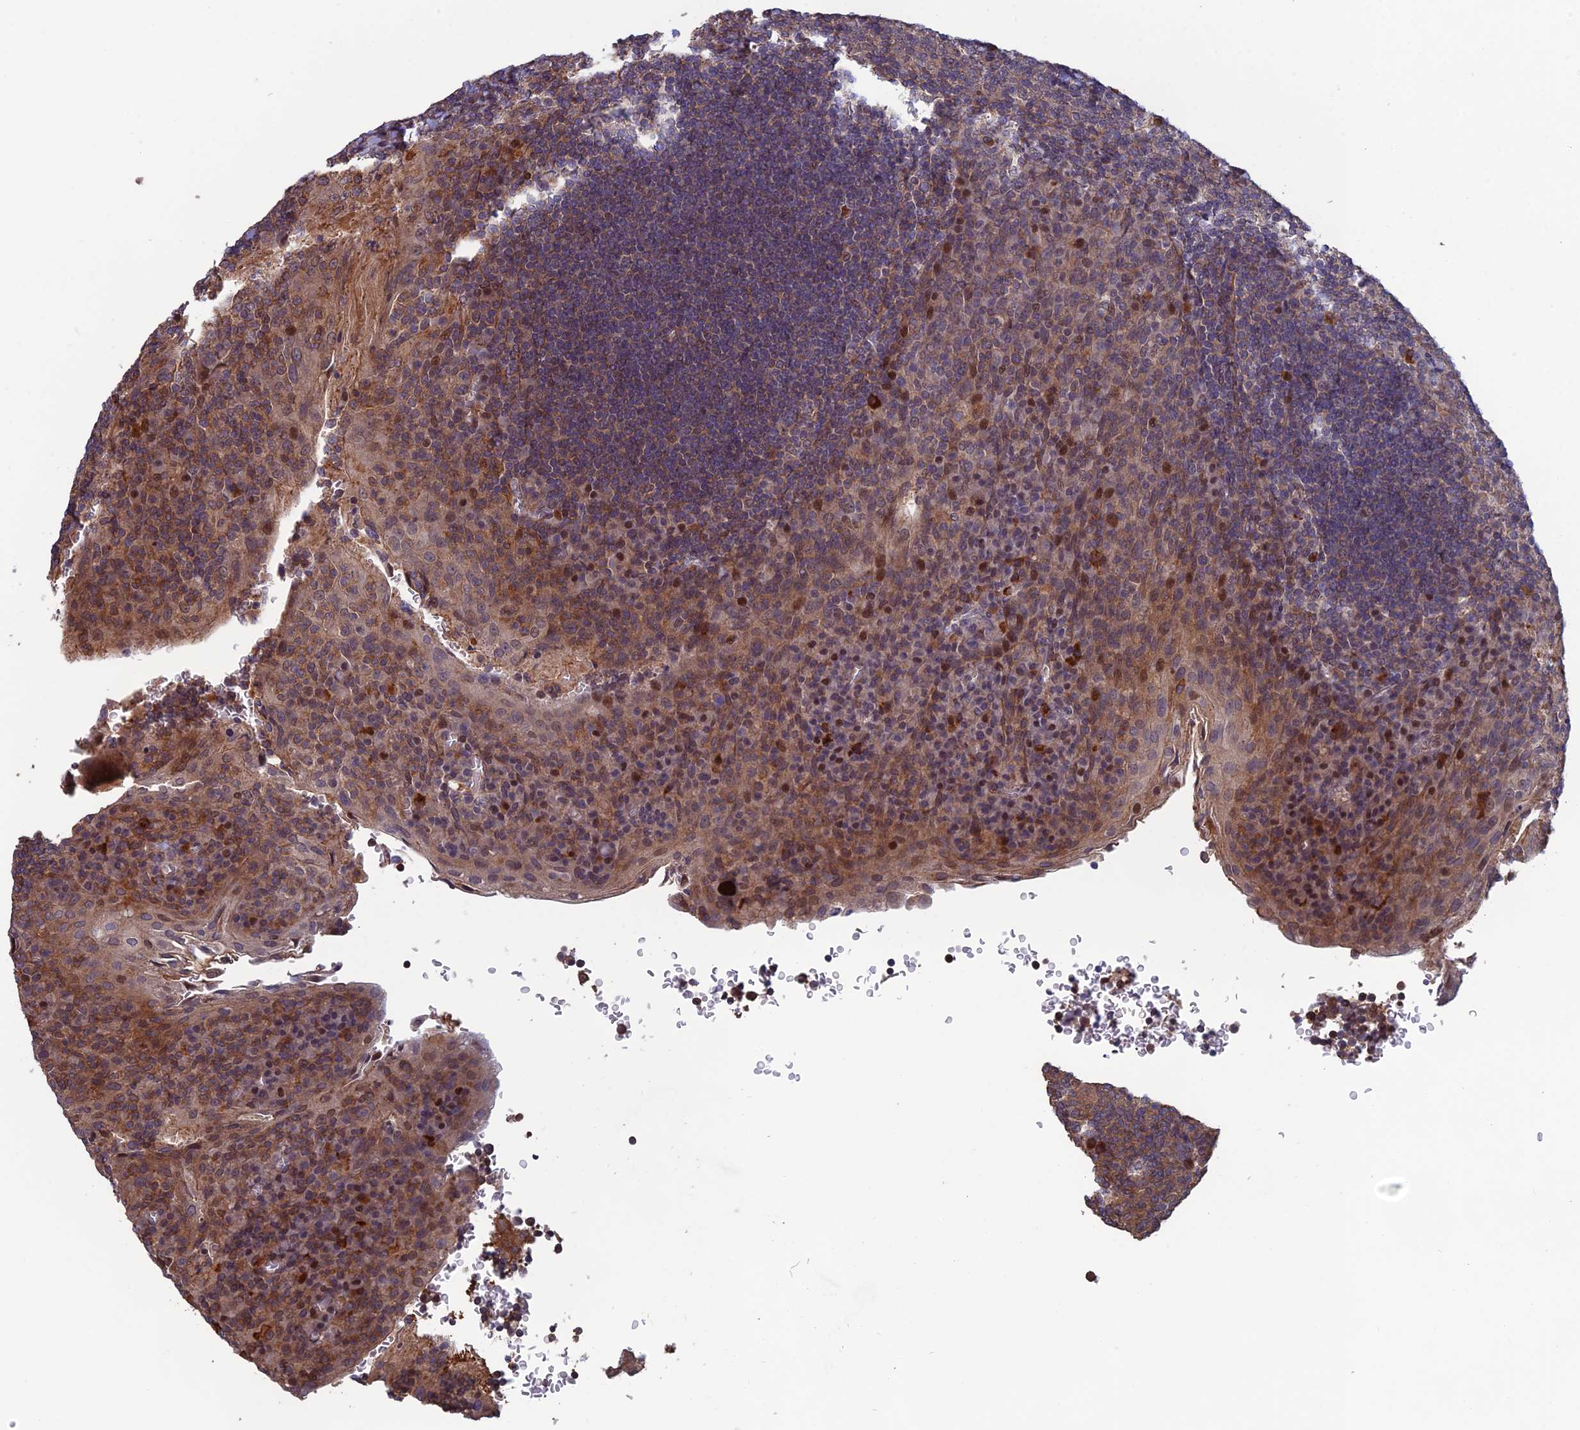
{"staining": {"intensity": "moderate", "quantity": "<25%", "location": "nuclear"}, "tissue": "tonsil", "cell_type": "Germinal center cells", "image_type": "normal", "snomed": [{"axis": "morphology", "description": "Normal tissue, NOS"}, {"axis": "topography", "description": "Tonsil"}], "caption": "The histopathology image reveals immunohistochemical staining of benign tonsil. There is moderate nuclear staining is seen in about <25% of germinal center cells. (brown staining indicates protein expression, while blue staining denotes nuclei).", "gene": "CCDC183", "patient": {"sex": "male", "age": 17}}